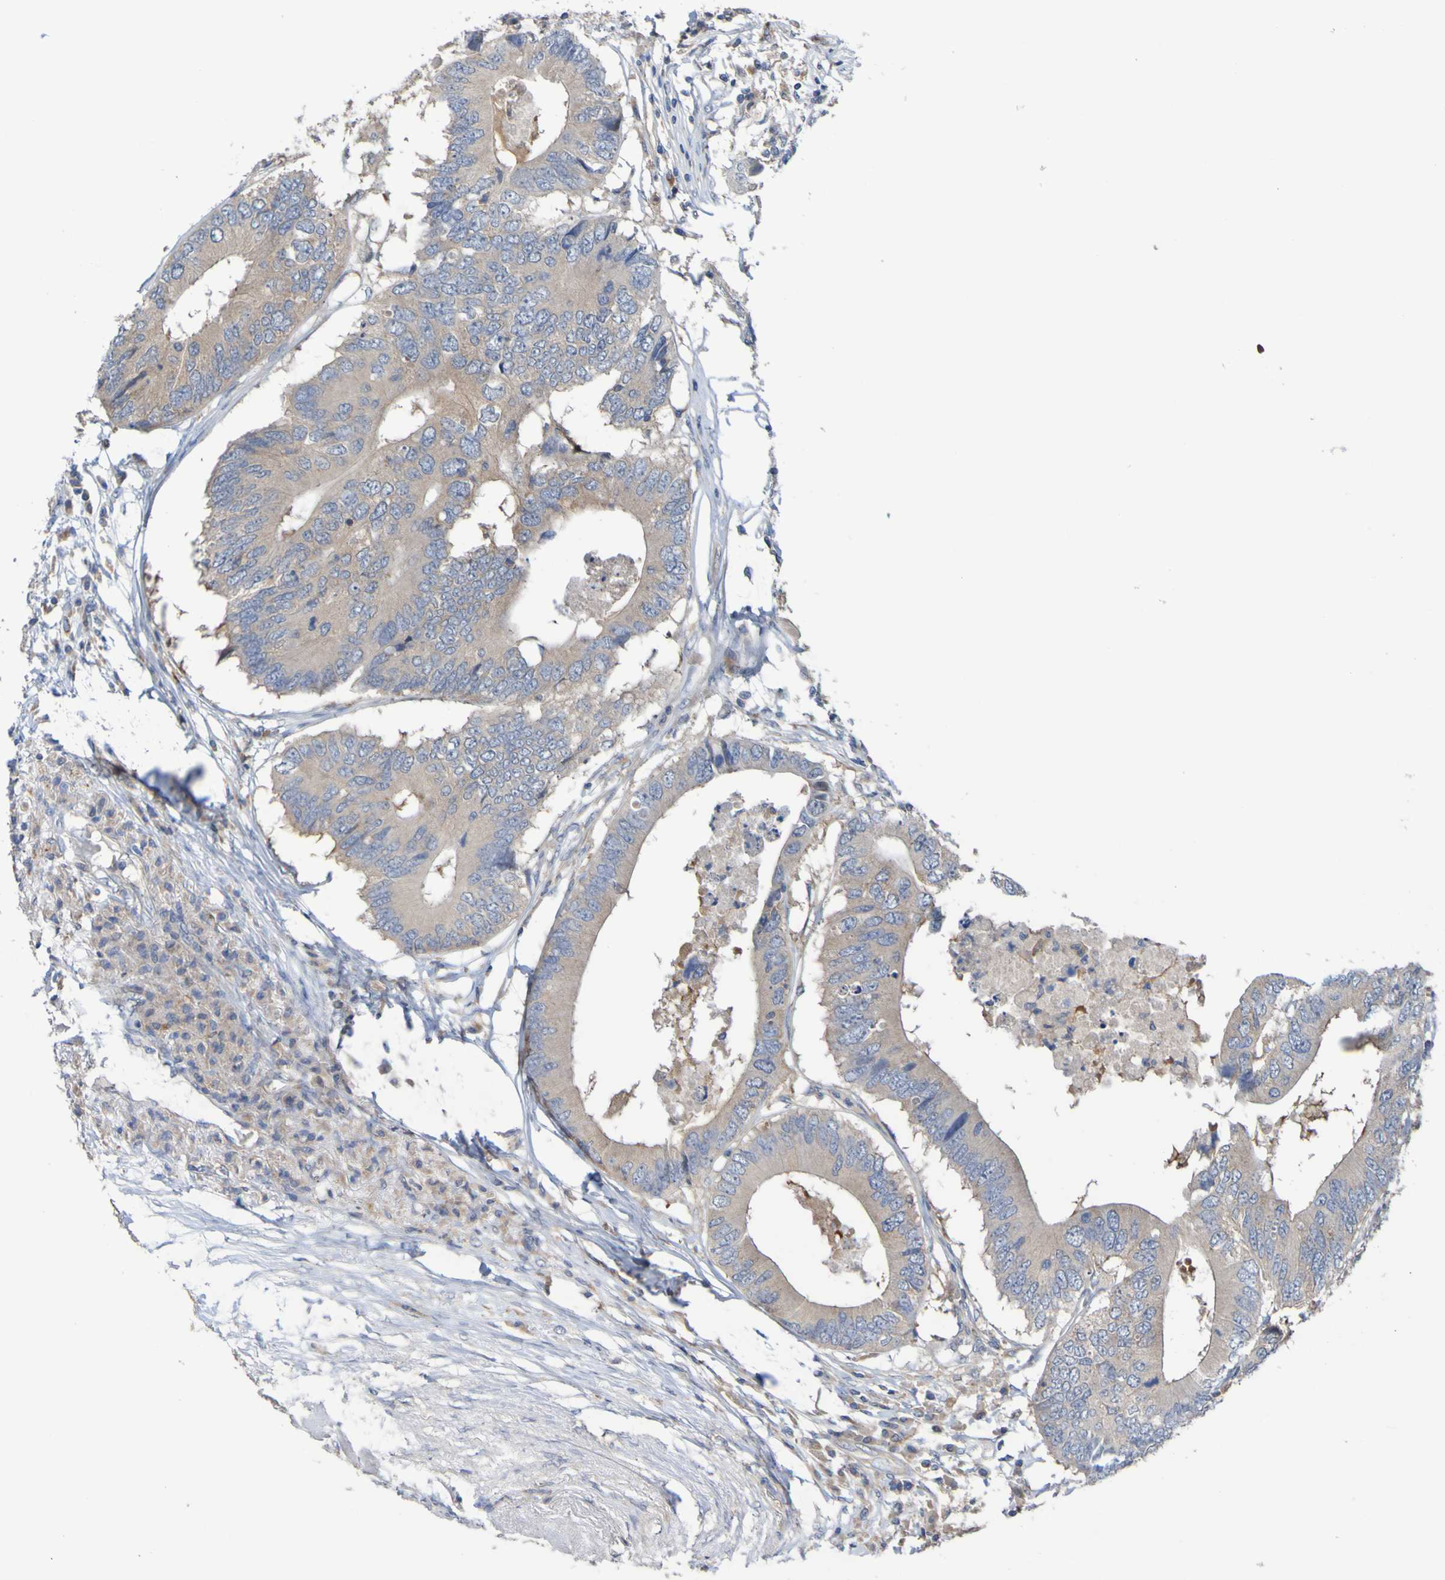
{"staining": {"intensity": "weak", "quantity": ">75%", "location": "cytoplasmic/membranous"}, "tissue": "colorectal cancer", "cell_type": "Tumor cells", "image_type": "cancer", "snomed": [{"axis": "morphology", "description": "Adenocarcinoma, NOS"}, {"axis": "topography", "description": "Colon"}], "caption": "The immunohistochemical stain highlights weak cytoplasmic/membranous staining in tumor cells of colorectal adenocarcinoma tissue. (Stains: DAB (3,3'-diaminobenzidine) in brown, nuclei in blue, Microscopy: brightfield microscopy at high magnification).", "gene": "SDK1", "patient": {"sex": "male", "age": 71}}